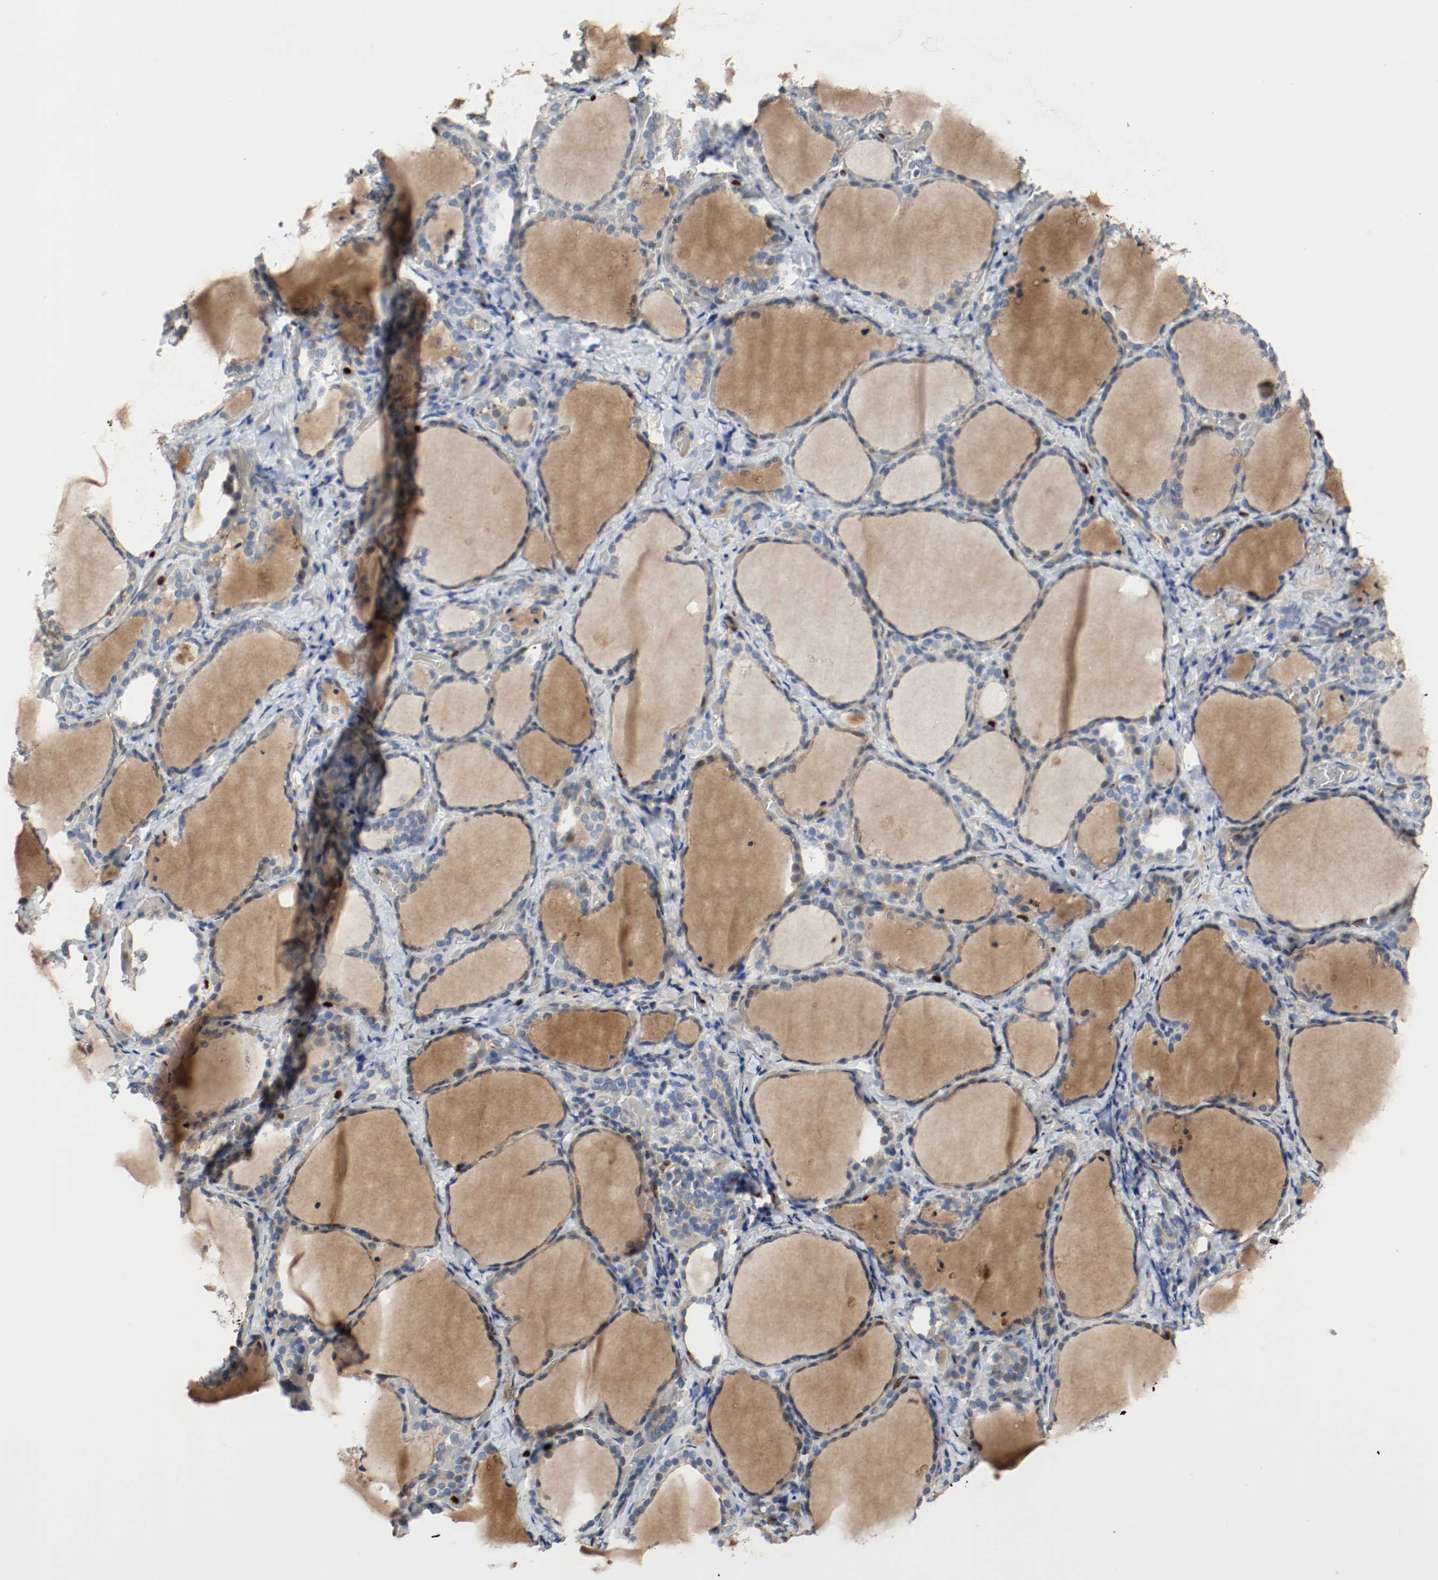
{"staining": {"intensity": "negative", "quantity": "none", "location": "none"}, "tissue": "thyroid gland", "cell_type": "Glandular cells", "image_type": "normal", "snomed": [{"axis": "morphology", "description": "Normal tissue, NOS"}, {"axis": "morphology", "description": "Papillary adenocarcinoma, NOS"}, {"axis": "topography", "description": "Thyroid gland"}], "caption": "A high-resolution histopathology image shows immunohistochemistry (IHC) staining of unremarkable thyroid gland, which shows no significant staining in glandular cells. (IHC, brightfield microscopy, high magnification).", "gene": "BLK", "patient": {"sex": "female", "age": 30}}